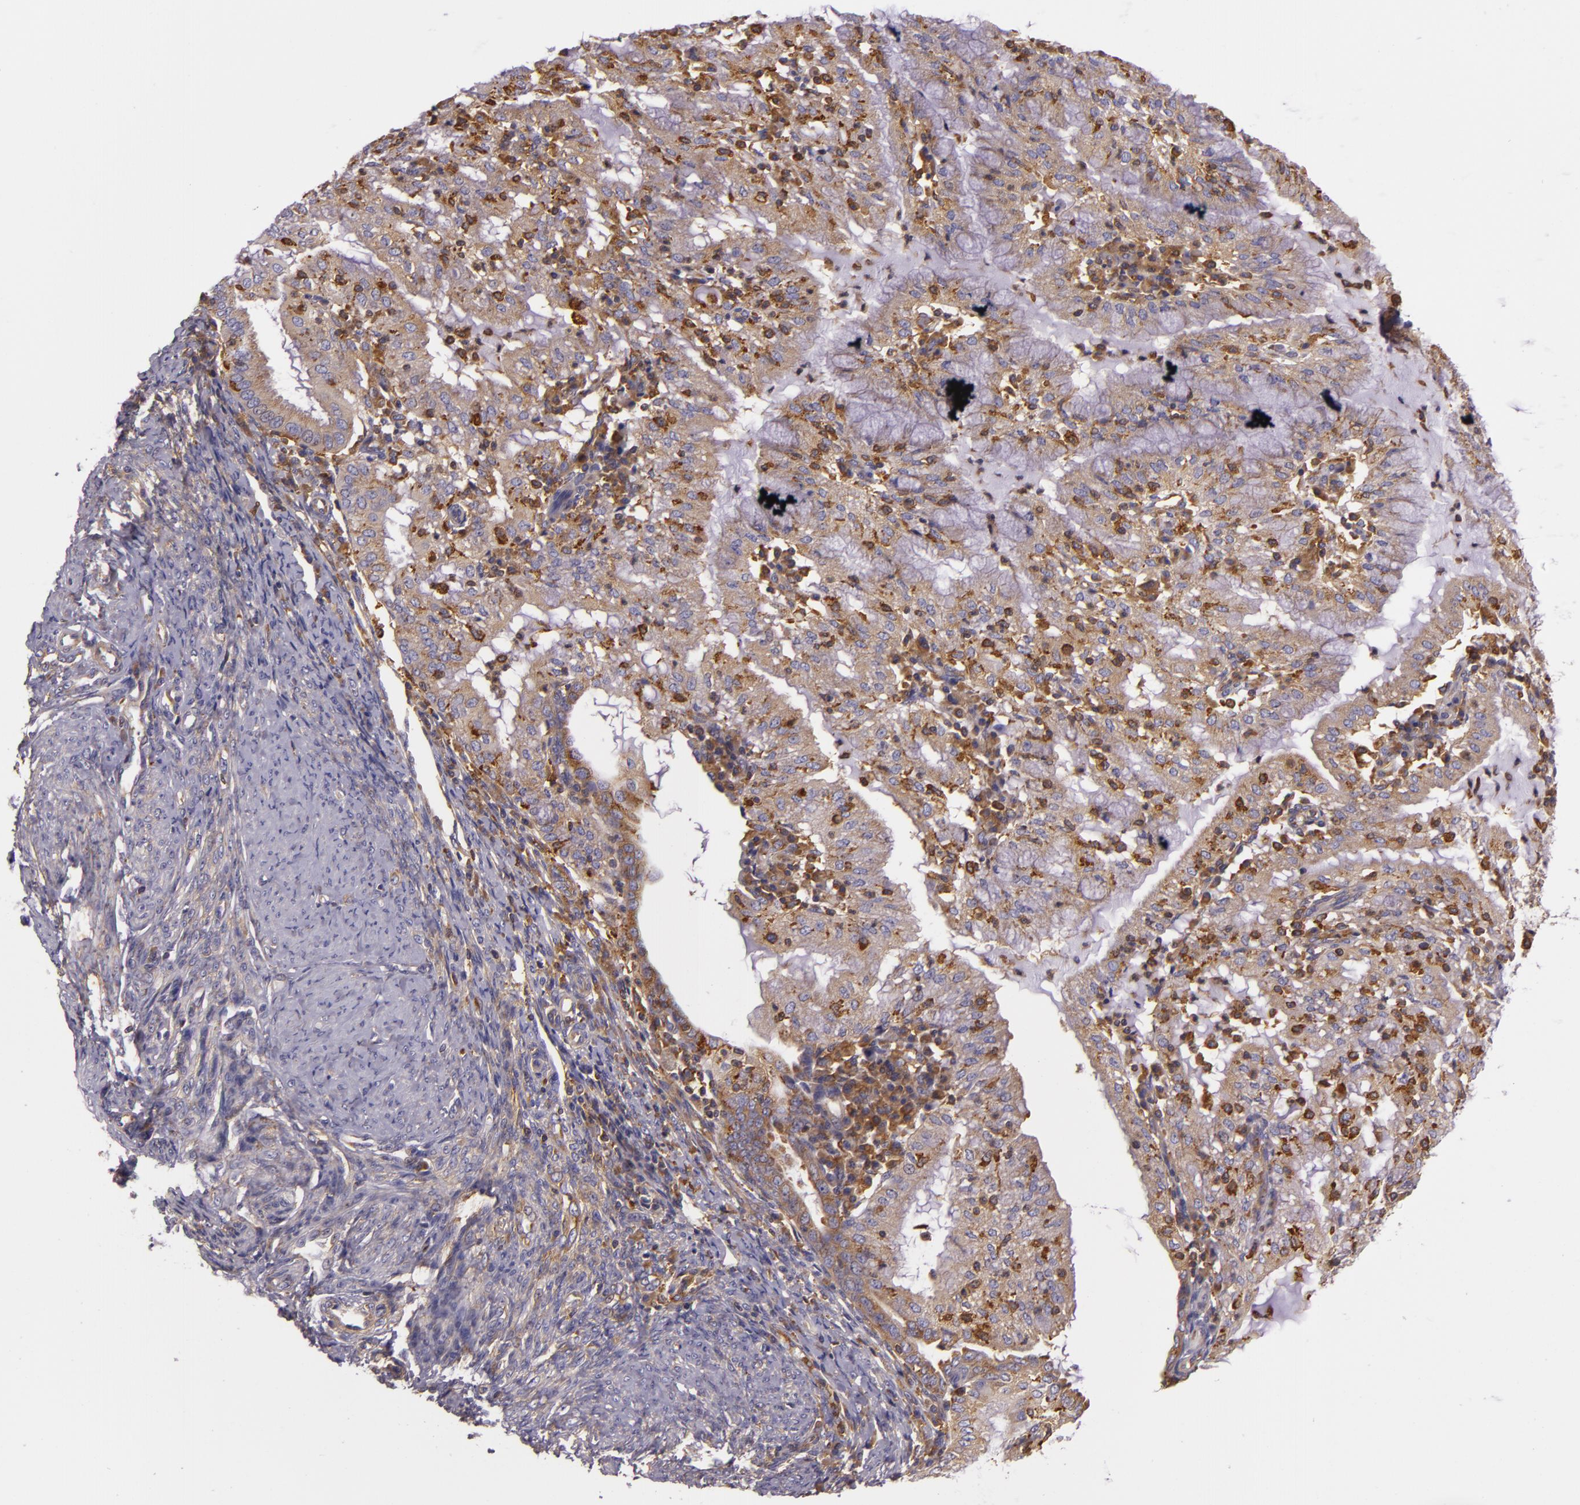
{"staining": {"intensity": "moderate", "quantity": ">75%", "location": "cytoplasmic/membranous"}, "tissue": "endometrial cancer", "cell_type": "Tumor cells", "image_type": "cancer", "snomed": [{"axis": "morphology", "description": "Adenocarcinoma, NOS"}, {"axis": "topography", "description": "Endometrium"}], "caption": "Brown immunohistochemical staining in endometrial cancer exhibits moderate cytoplasmic/membranous expression in approximately >75% of tumor cells.", "gene": "TLN1", "patient": {"sex": "female", "age": 63}}